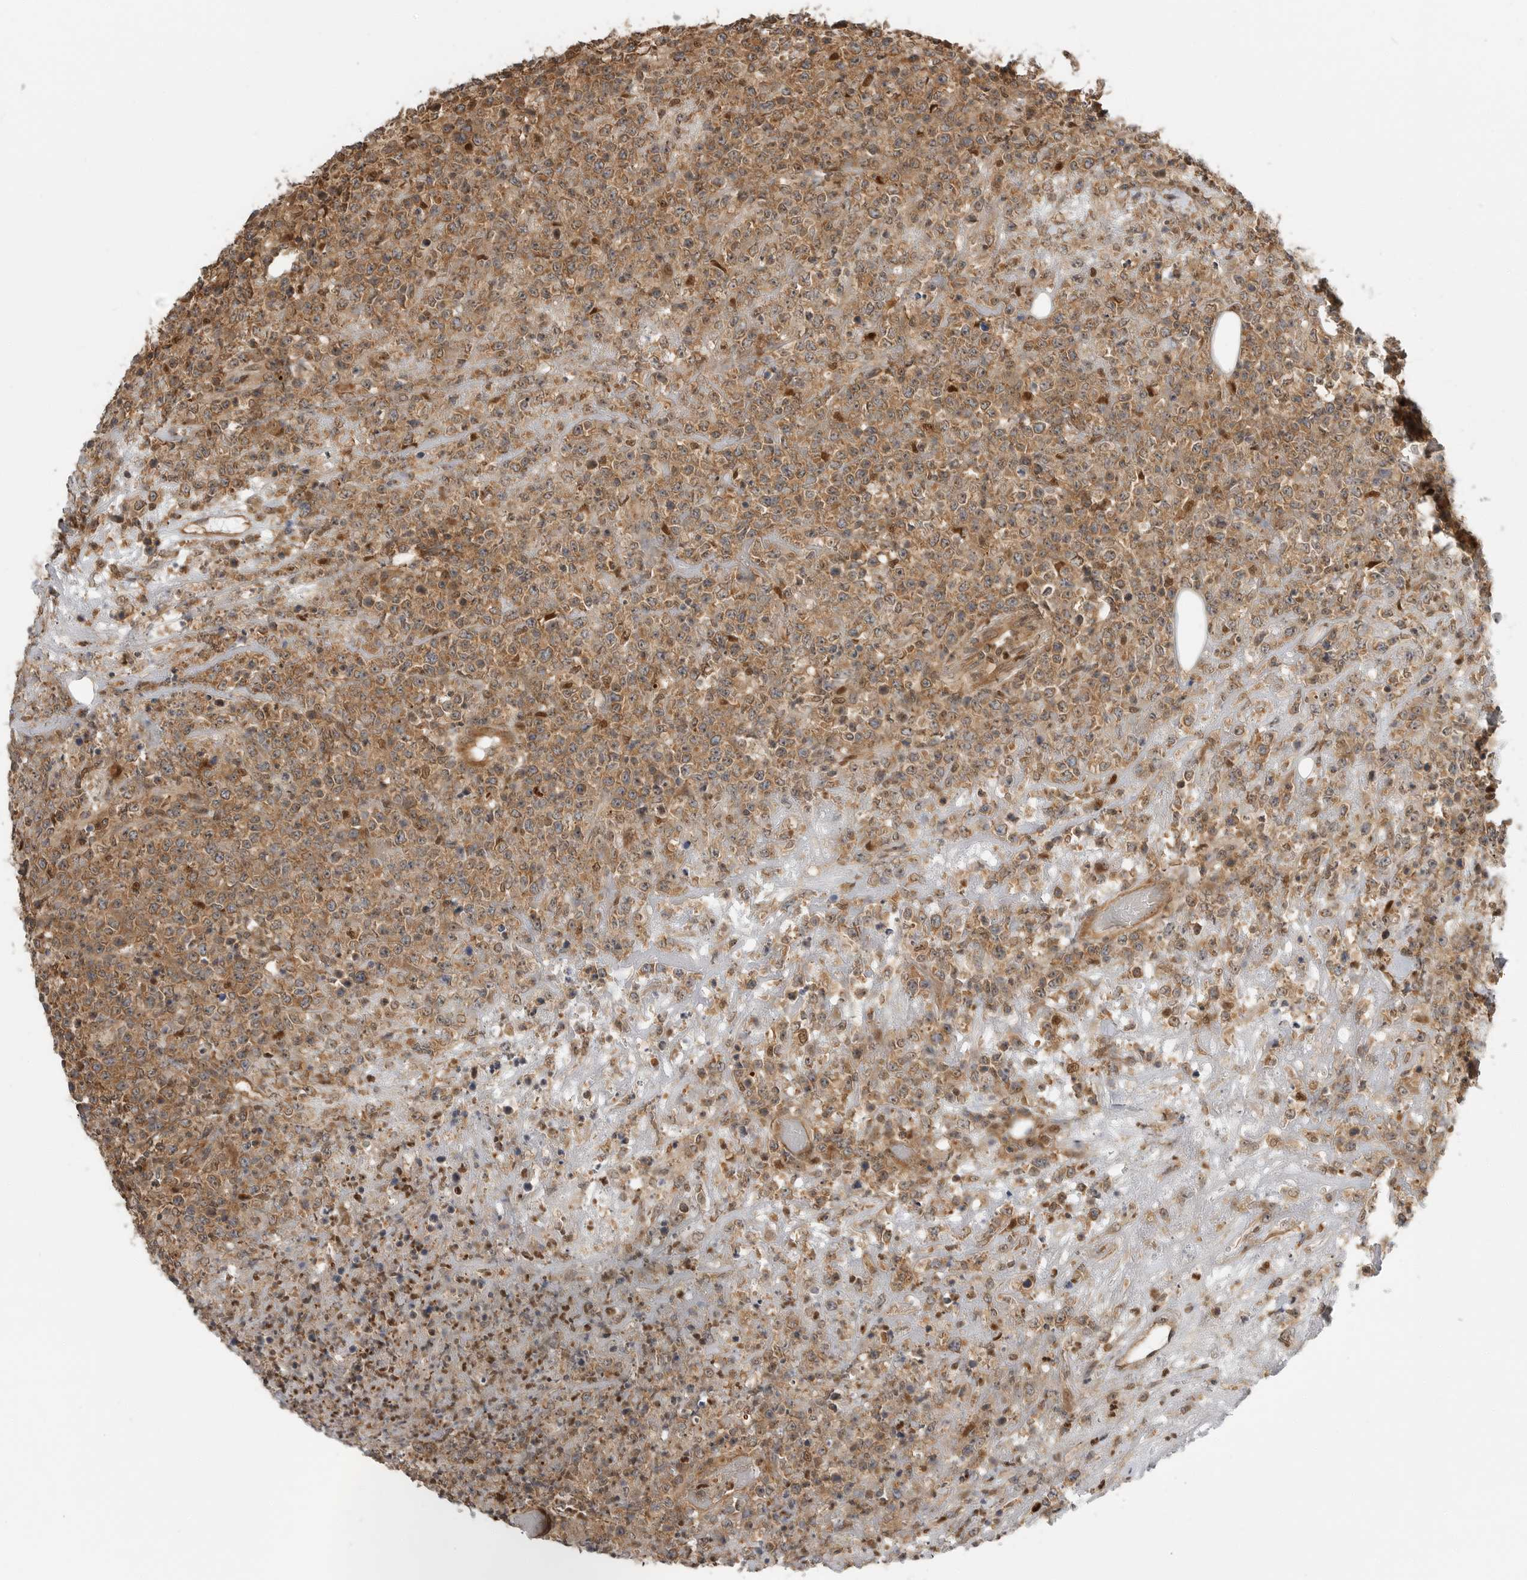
{"staining": {"intensity": "moderate", "quantity": ">75%", "location": "cytoplasmic/membranous,nuclear"}, "tissue": "lymphoma", "cell_type": "Tumor cells", "image_type": "cancer", "snomed": [{"axis": "morphology", "description": "Malignant lymphoma, non-Hodgkin's type, High grade"}, {"axis": "topography", "description": "Colon"}], "caption": "A medium amount of moderate cytoplasmic/membranous and nuclear expression is present in about >75% of tumor cells in high-grade malignant lymphoma, non-Hodgkin's type tissue. Nuclei are stained in blue.", "gene": "STRAP", "patient": {"sex": "female", "age": 53}}